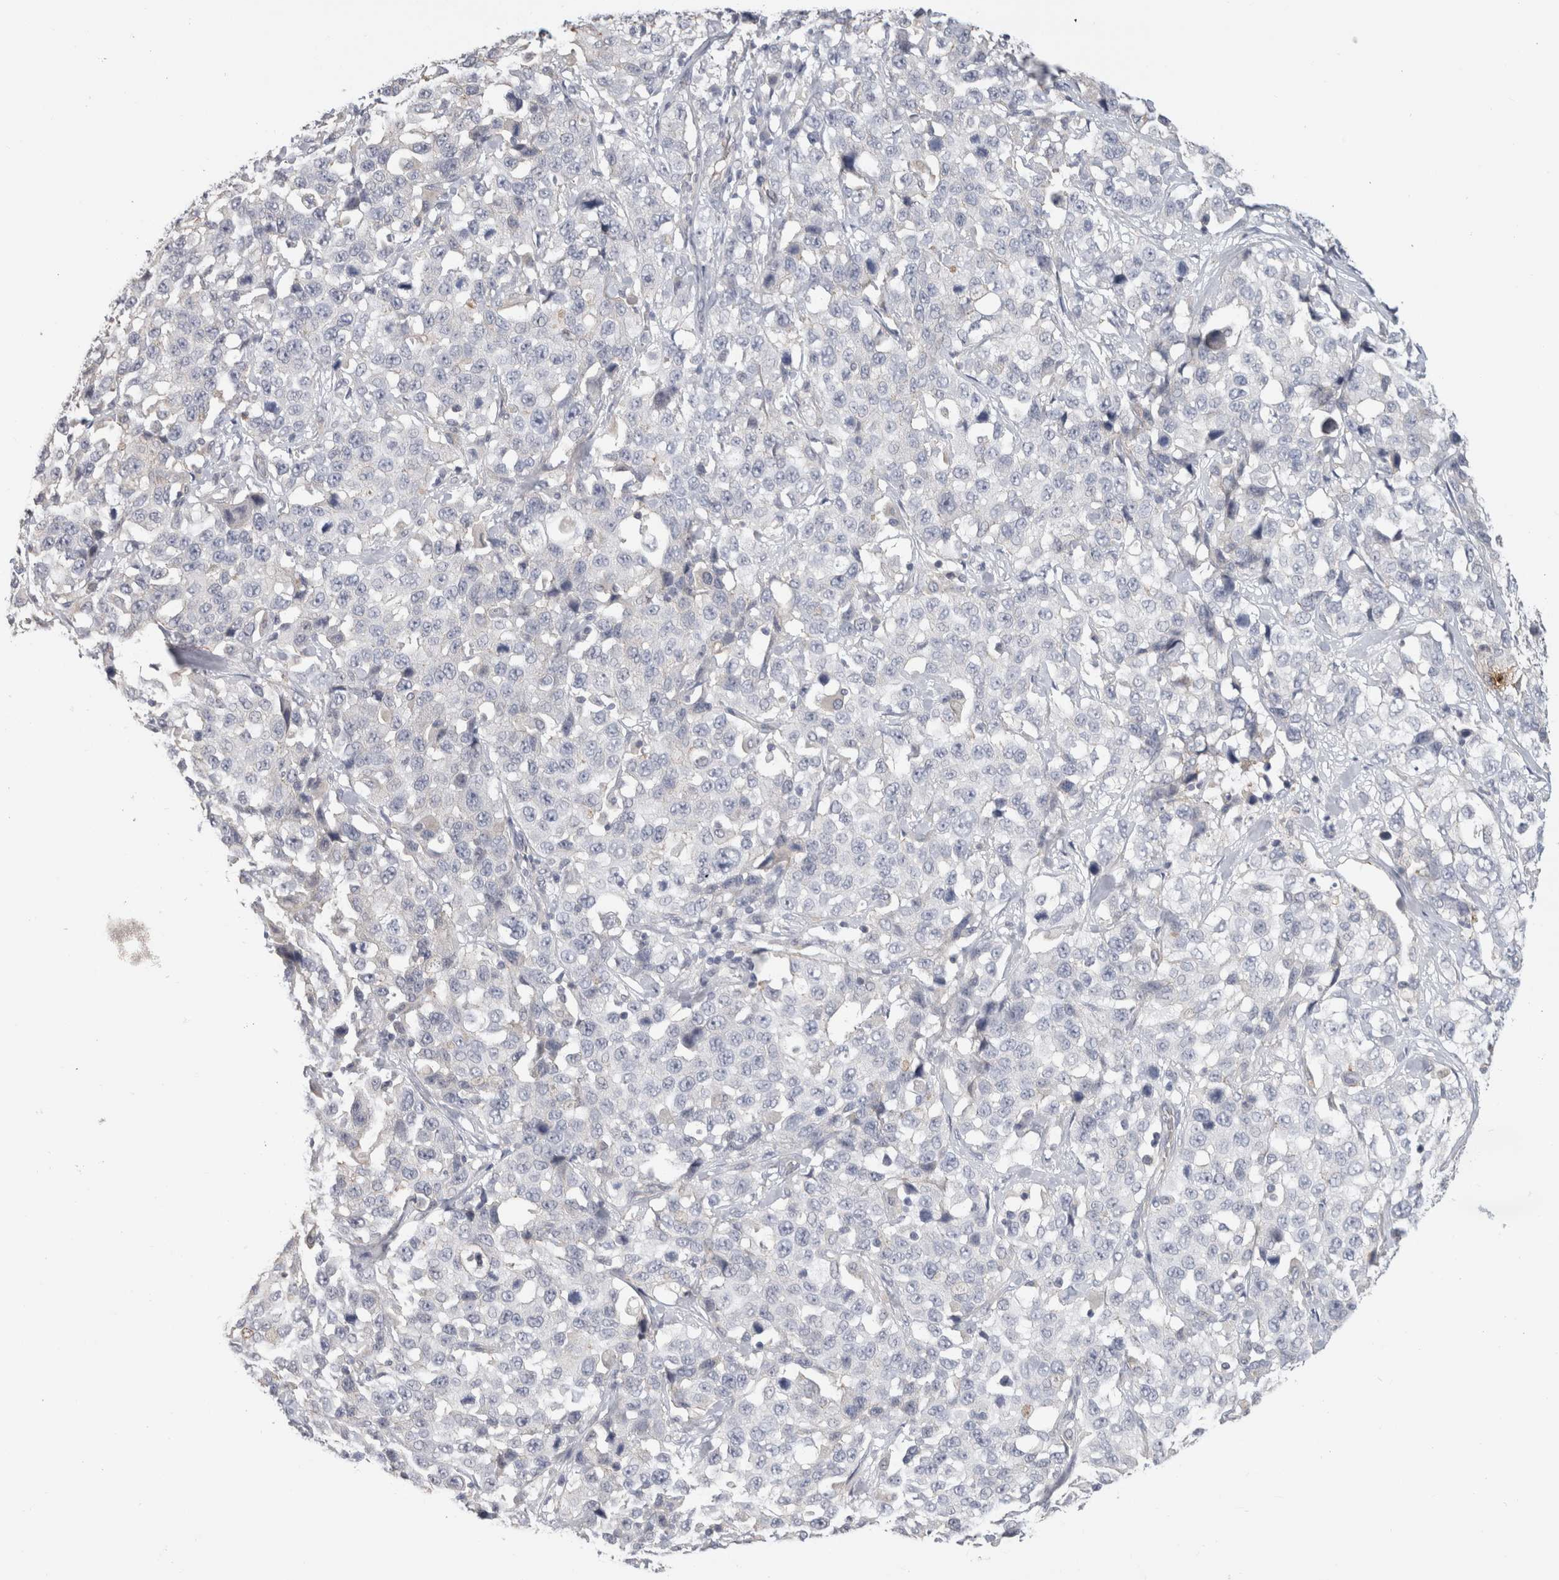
{"staining": {"intensity": "negative", "quantity": "none", "location": "none"}, "tissue": "stomach cancer", "cell_type": "Tumor cells", "image_type": "cancer", "snomed": [{"axis": "morphology", "description": "Normal tissue, NOS"}, {"axis": "morphology", "description": "Adenocarcinoma, NOS"}, {"axis": "topography", "description": "Stomach"}], "caption": "DAB (3,3'-diaminobenzidine) immunohistochemical staining of adenocarcinoma (stomach) reveals no significant staining in tumor cells.", "gene": "AFP", "patient": {"sex": "male", "age": 48}}